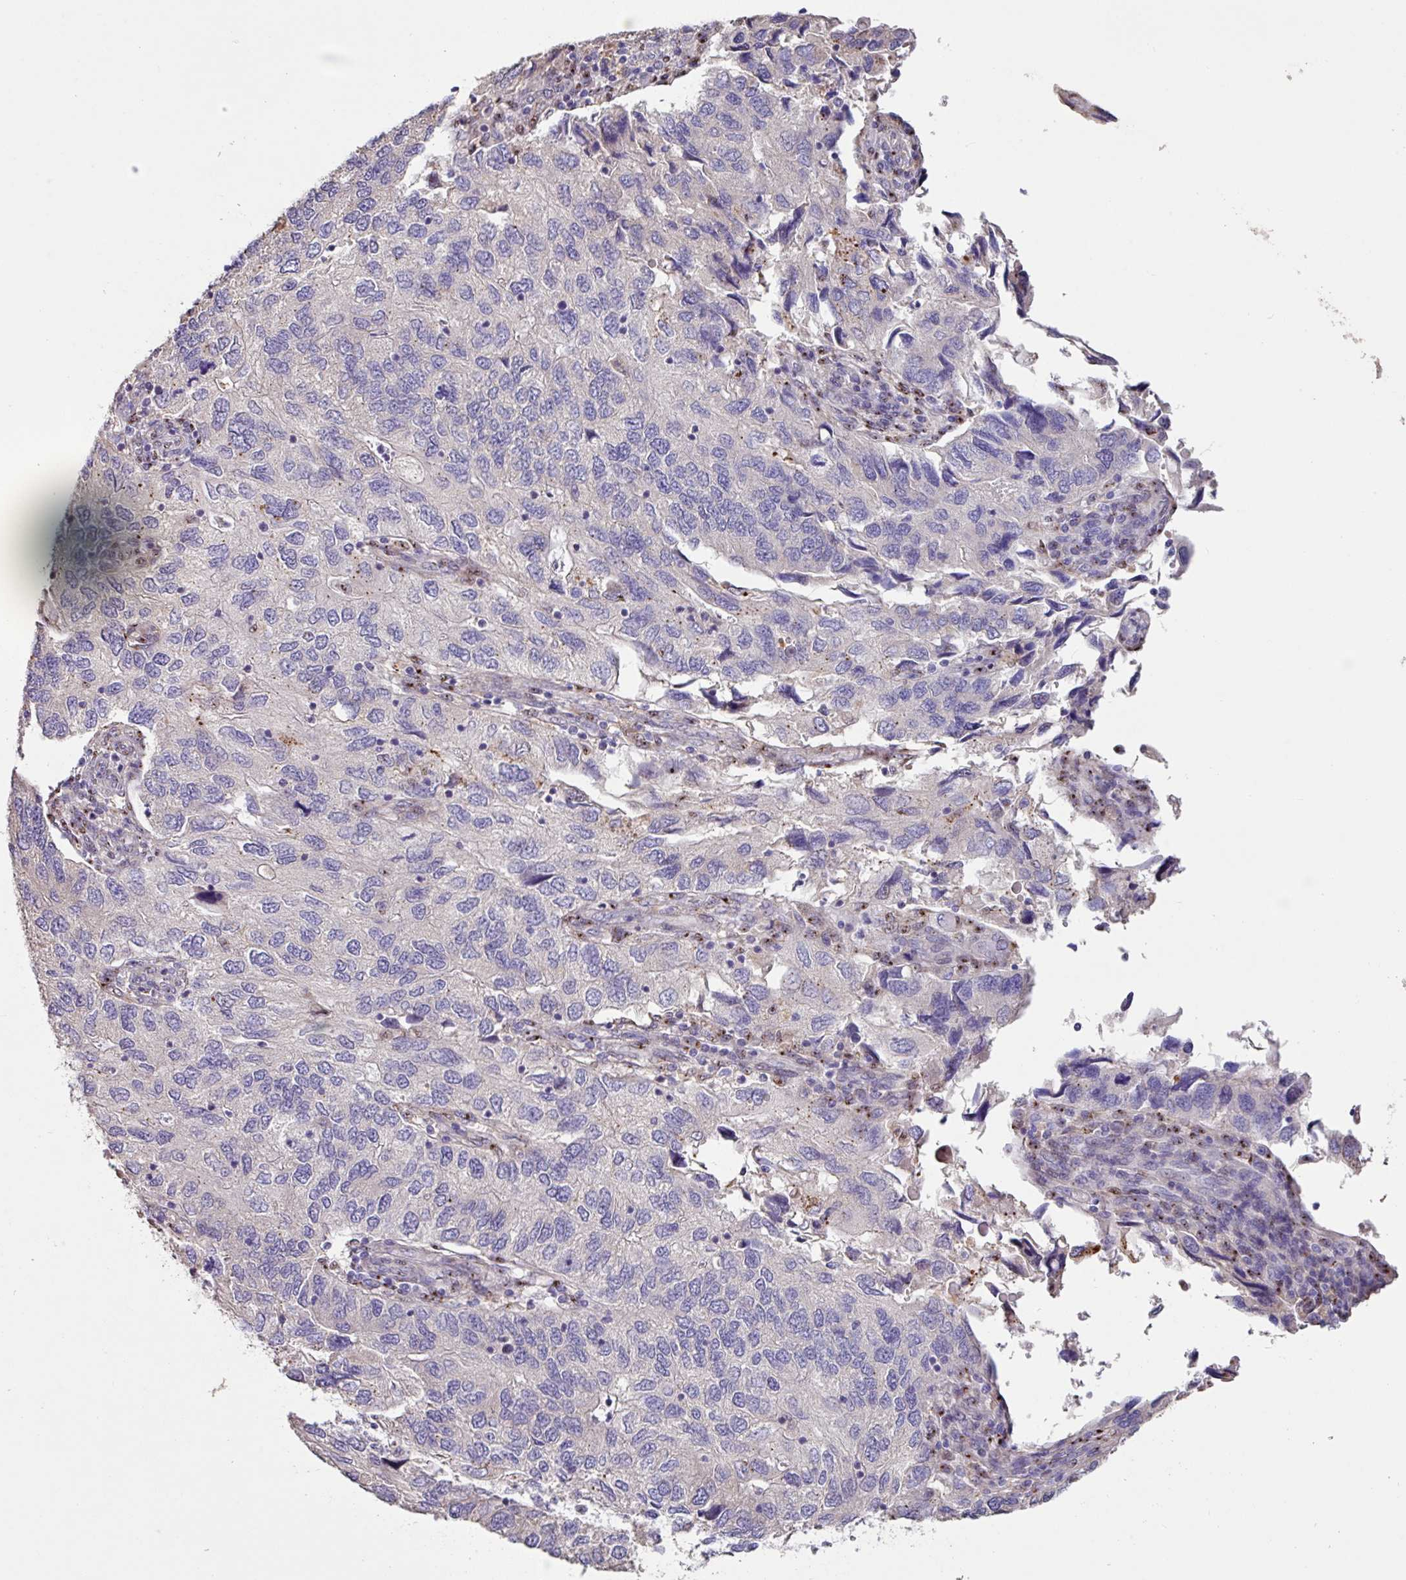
{"staining": {"intensity": "negative", "quantity": "none", "location": "none"}, "tissue": "endometrial cancer", "cell_type": "Tumor cells", "image_type": "cancer", "snomed": [{"axis": "morphology", "description": "Carcinoma, NOS"}, {"axis": "topography", "description": "Uterus"}], "caption": "A histopathology image of human endometrial carcinoma is negative for staining in tumor cells. The staining was performed using DAB to visualize the protein expression in brown, while the nuclei were stained in blue with hematoxylin (Magnification: 20x).", "gene": "ZG16", "patient": {"sex": "female", "age": 76}}